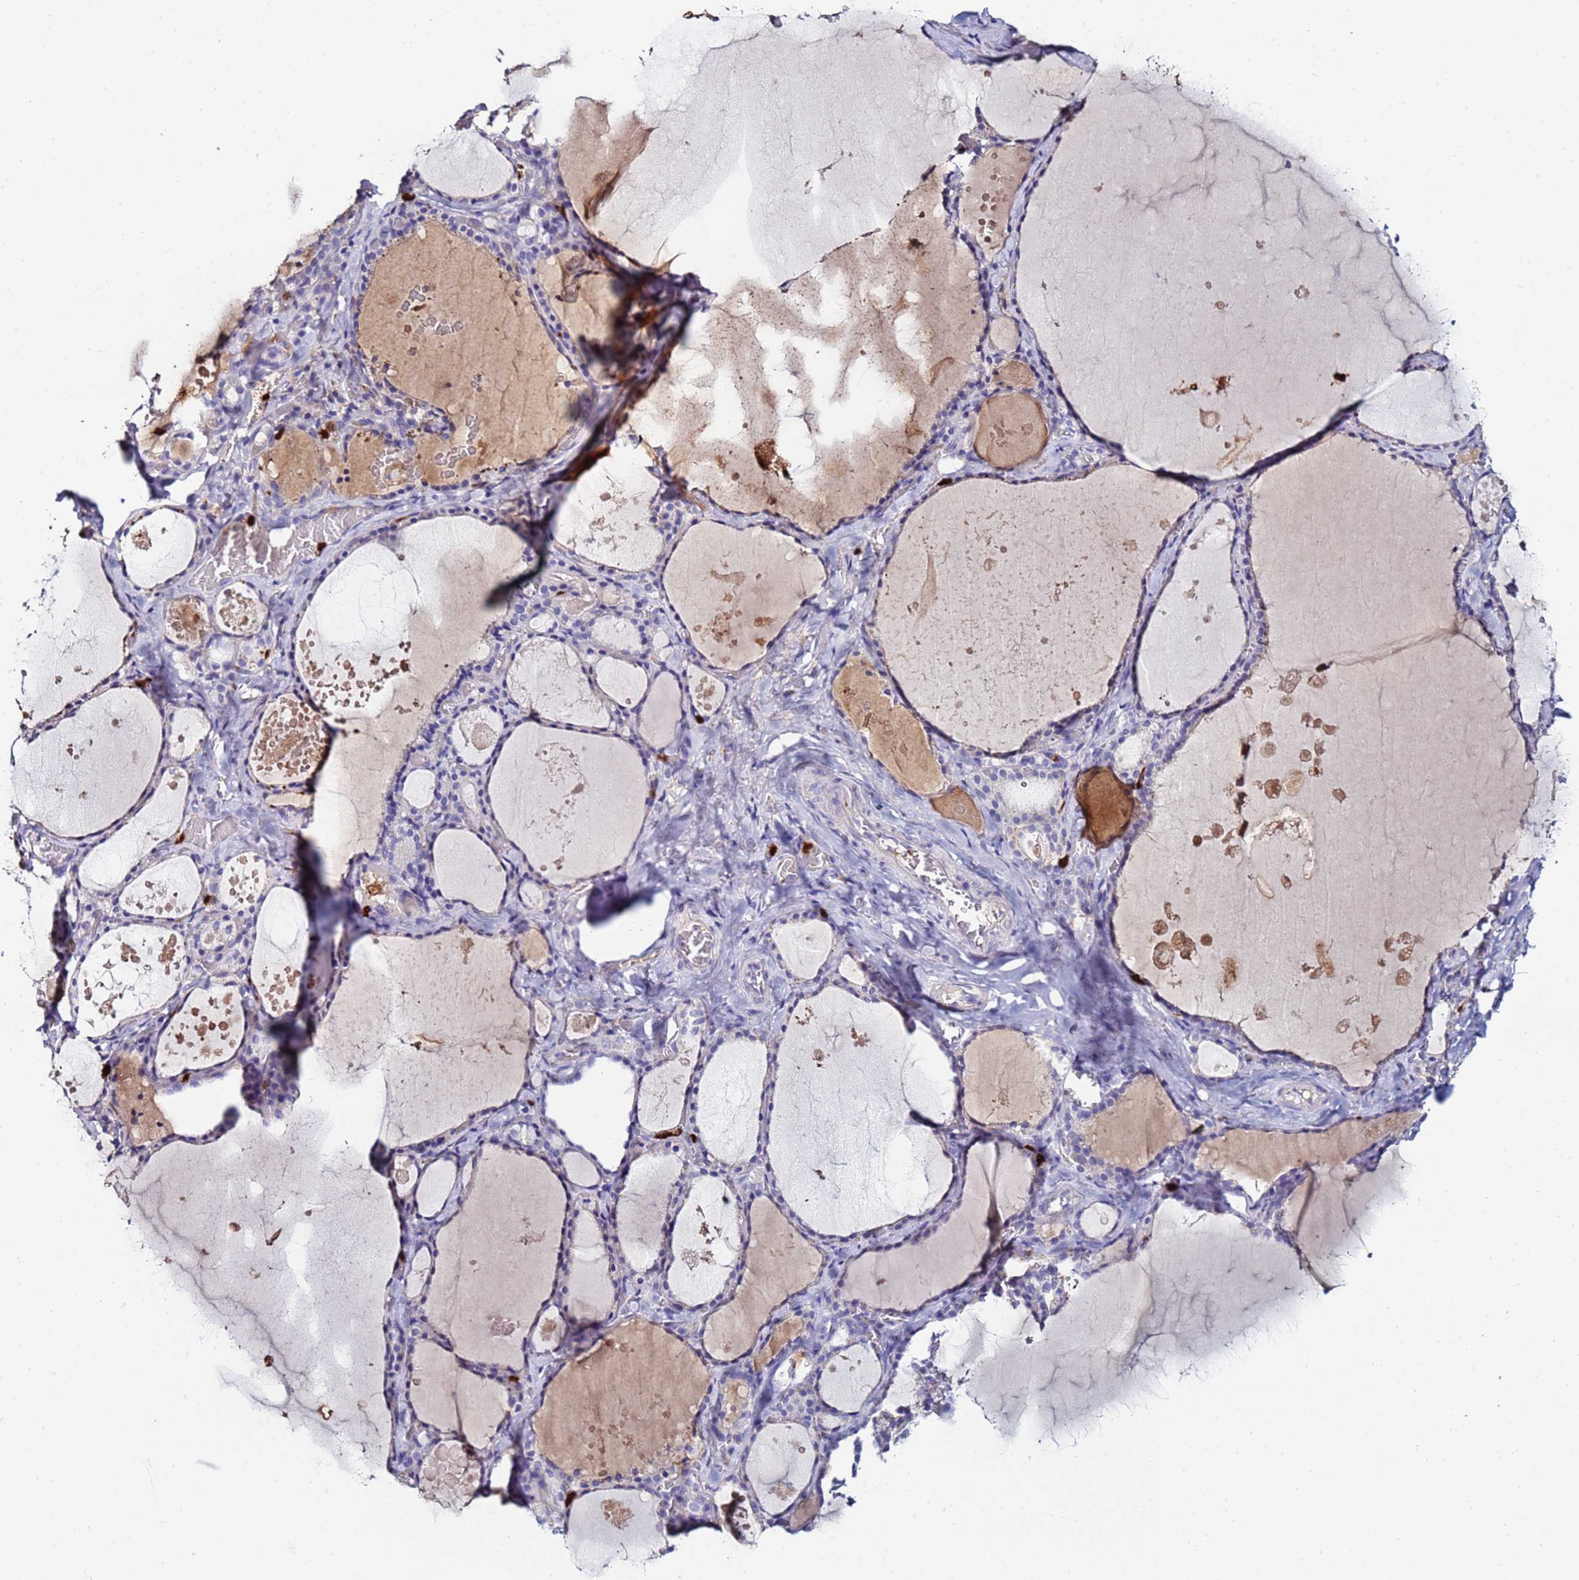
{"staining": {"intensity": "negative", "quantity": "none", "location": "none"}, "tissue": "thyroid gland", "cell_type": "Glandular cells", "image_type": "normal", "snomed": [{"axis": "morphology", "description": "Normal tissue, NOS"}, {"axis": "topography", "description": "Thyroid gland"}], "caption": "IHC of normal human thyroid gland shows no expression in glandular cells. (DAB (3,3'-diaminobenzidine) immunohistochemistry visualized using brightfield microscopy, high magnification).", "gene": "TUBAL3", "patient": {"sex": "male", "age": 56}}